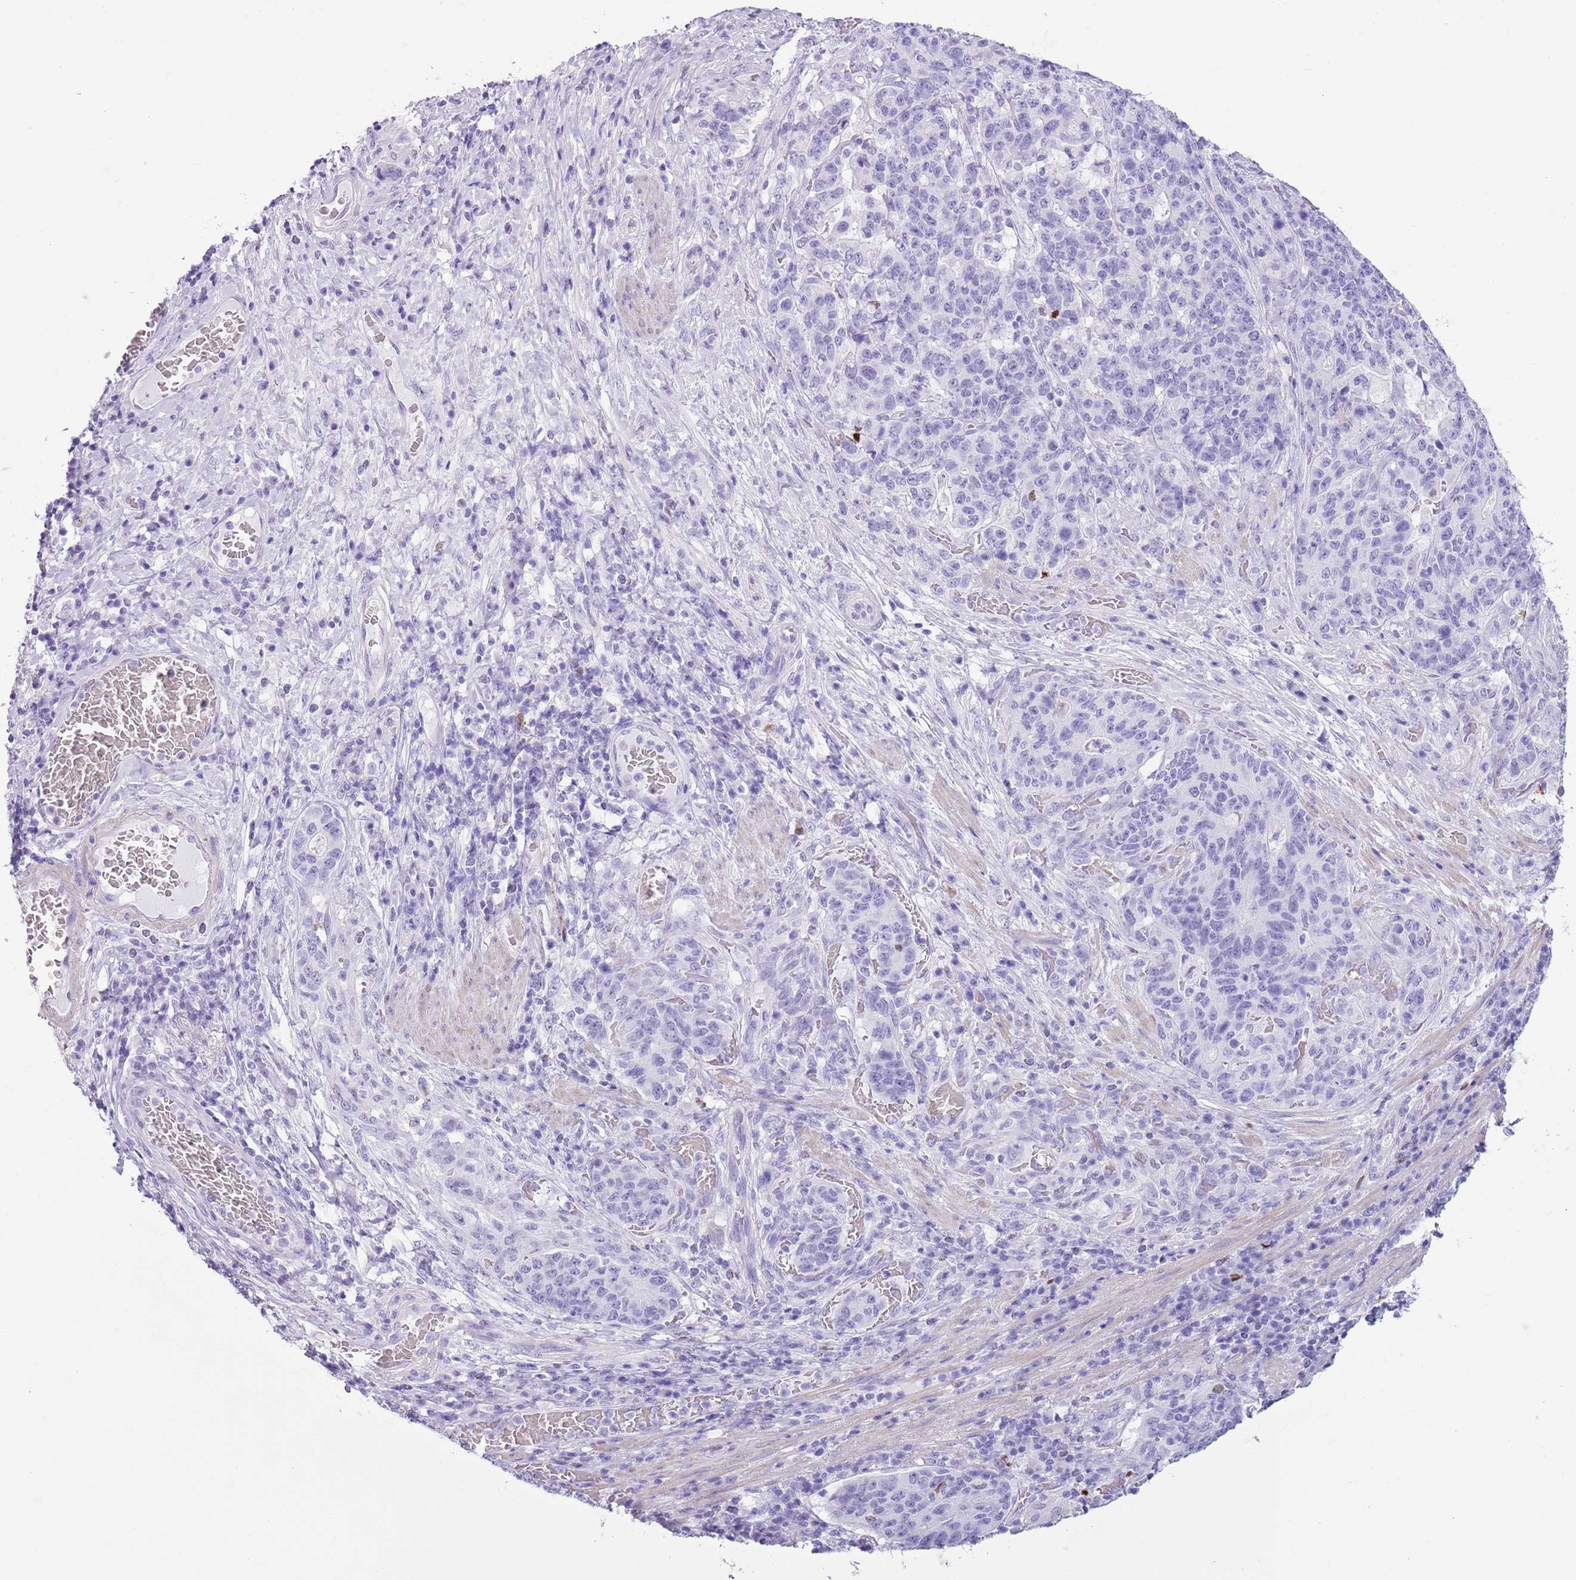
{"staining": {"intensity": "negative", "quantity": "none", "location": "none"}, "tissue": "stomach cancer", "cell_type": "Tumor cells", "image_type": "cancer", "snomed": [{"axis": "morphology", "description": "Normal tissue, NOS"}, {"axis": "morphology", "description": "Adenocarcinoma, NOS"}, {"axis": "topography", "description": "Stomach"}], "caption": "IHC image of human stomach cancer (adenocarcinoma) stained for a protein (brown), which shows no positivity in tumor cells.", "gene": "SLC7A14", "patient": {"sex": "female", "age": 64}}